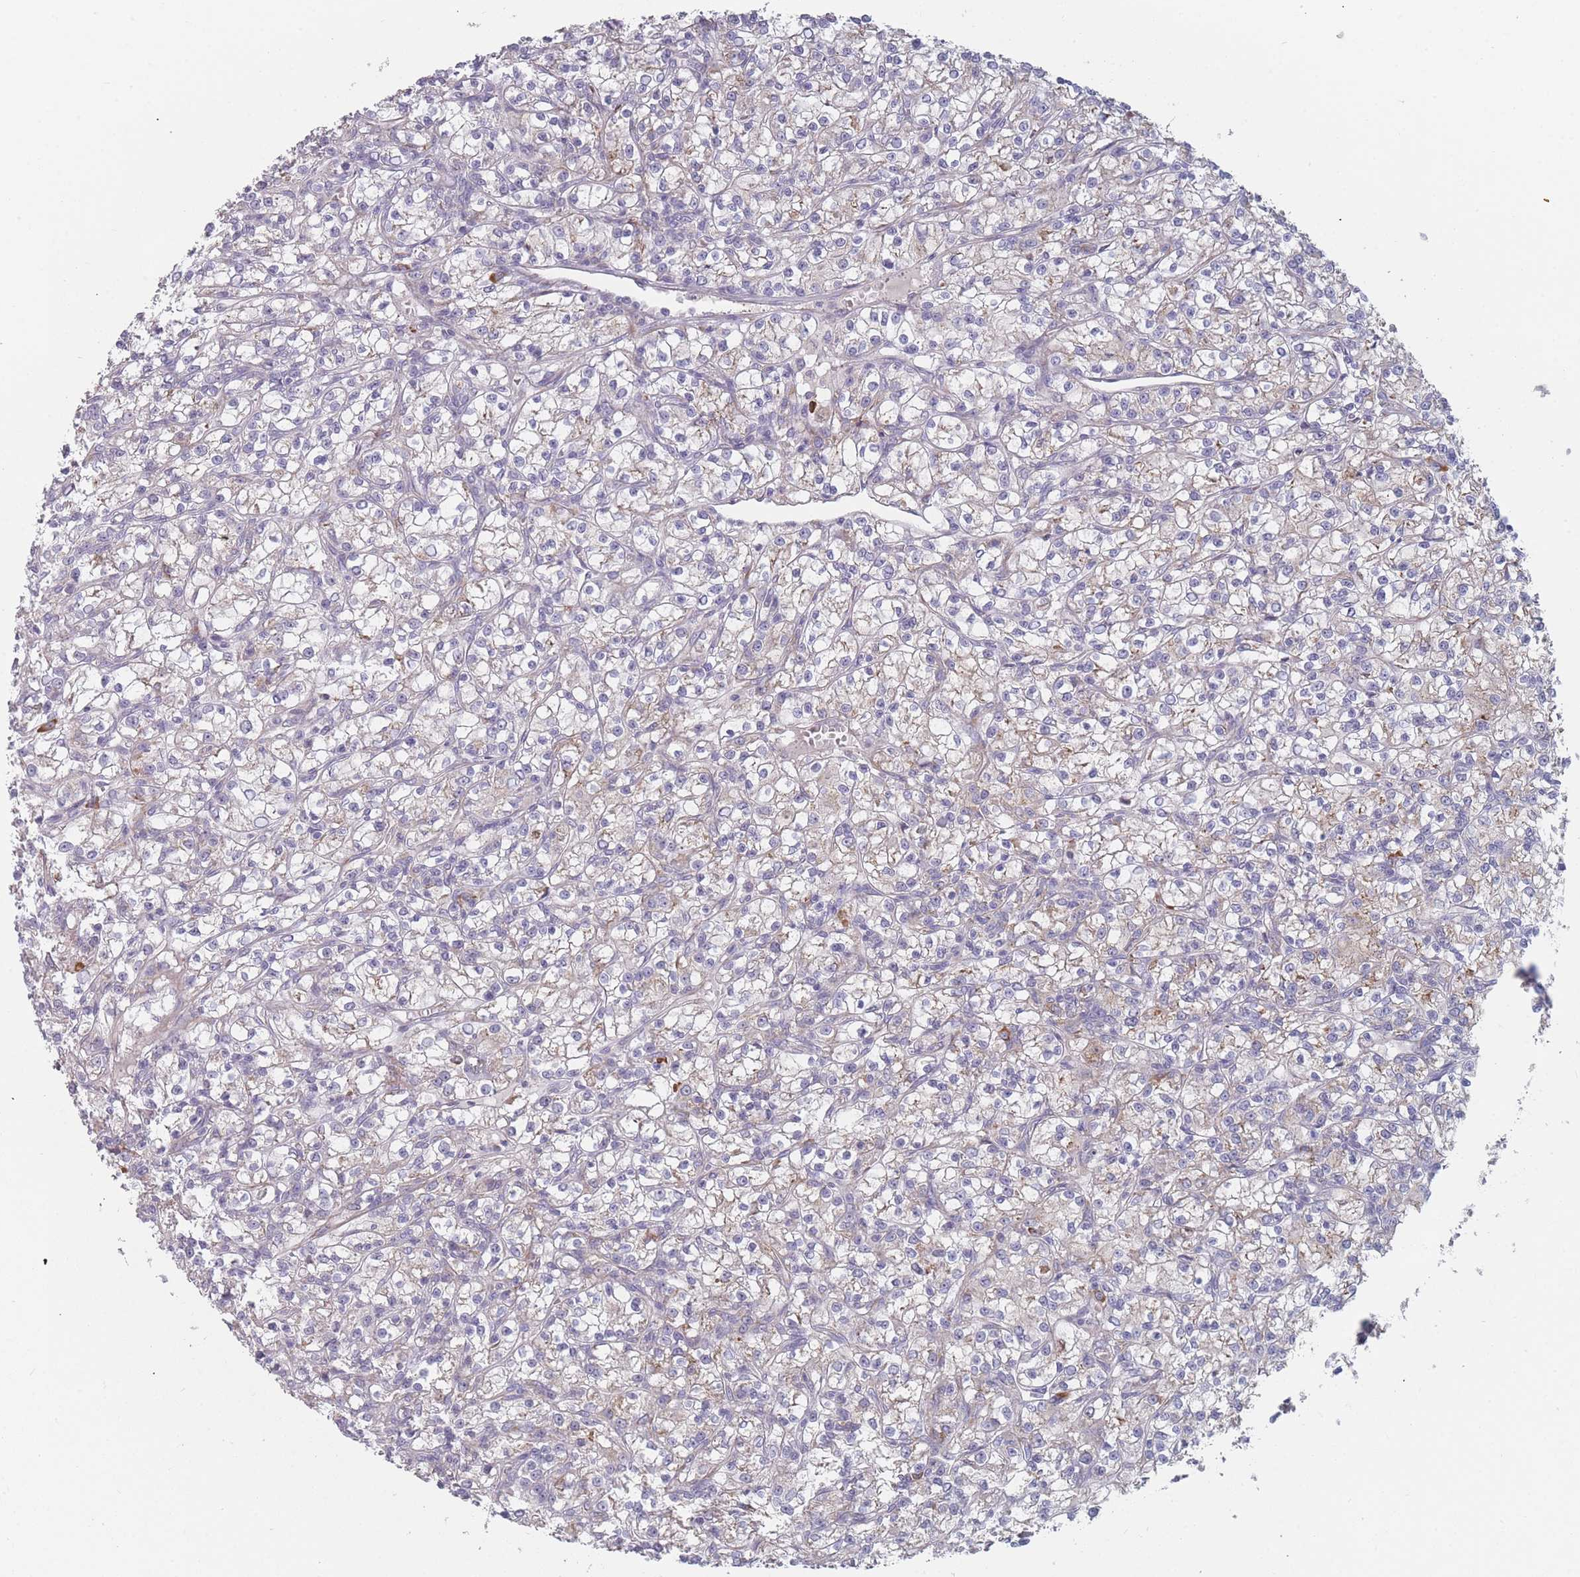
{"staining": {"intensity": "weak", "quantity": "<25%", "location": "cytoplasmic/membranous"}, "tissue": "renal cancer", "cell_type": "Tumor cells", "image_type": "cancer", "snomed": [{"axis": "morphology", "description": "Adenocarcinoma, NOS"}, {"axis": "topography", "description": "Kidney"}], "caption": "Tumor cells show no significant expression in renal cancer (adenocarcinoma).", "gene": "CACNG5", "patient": {"sex": "female", "age": 59}}